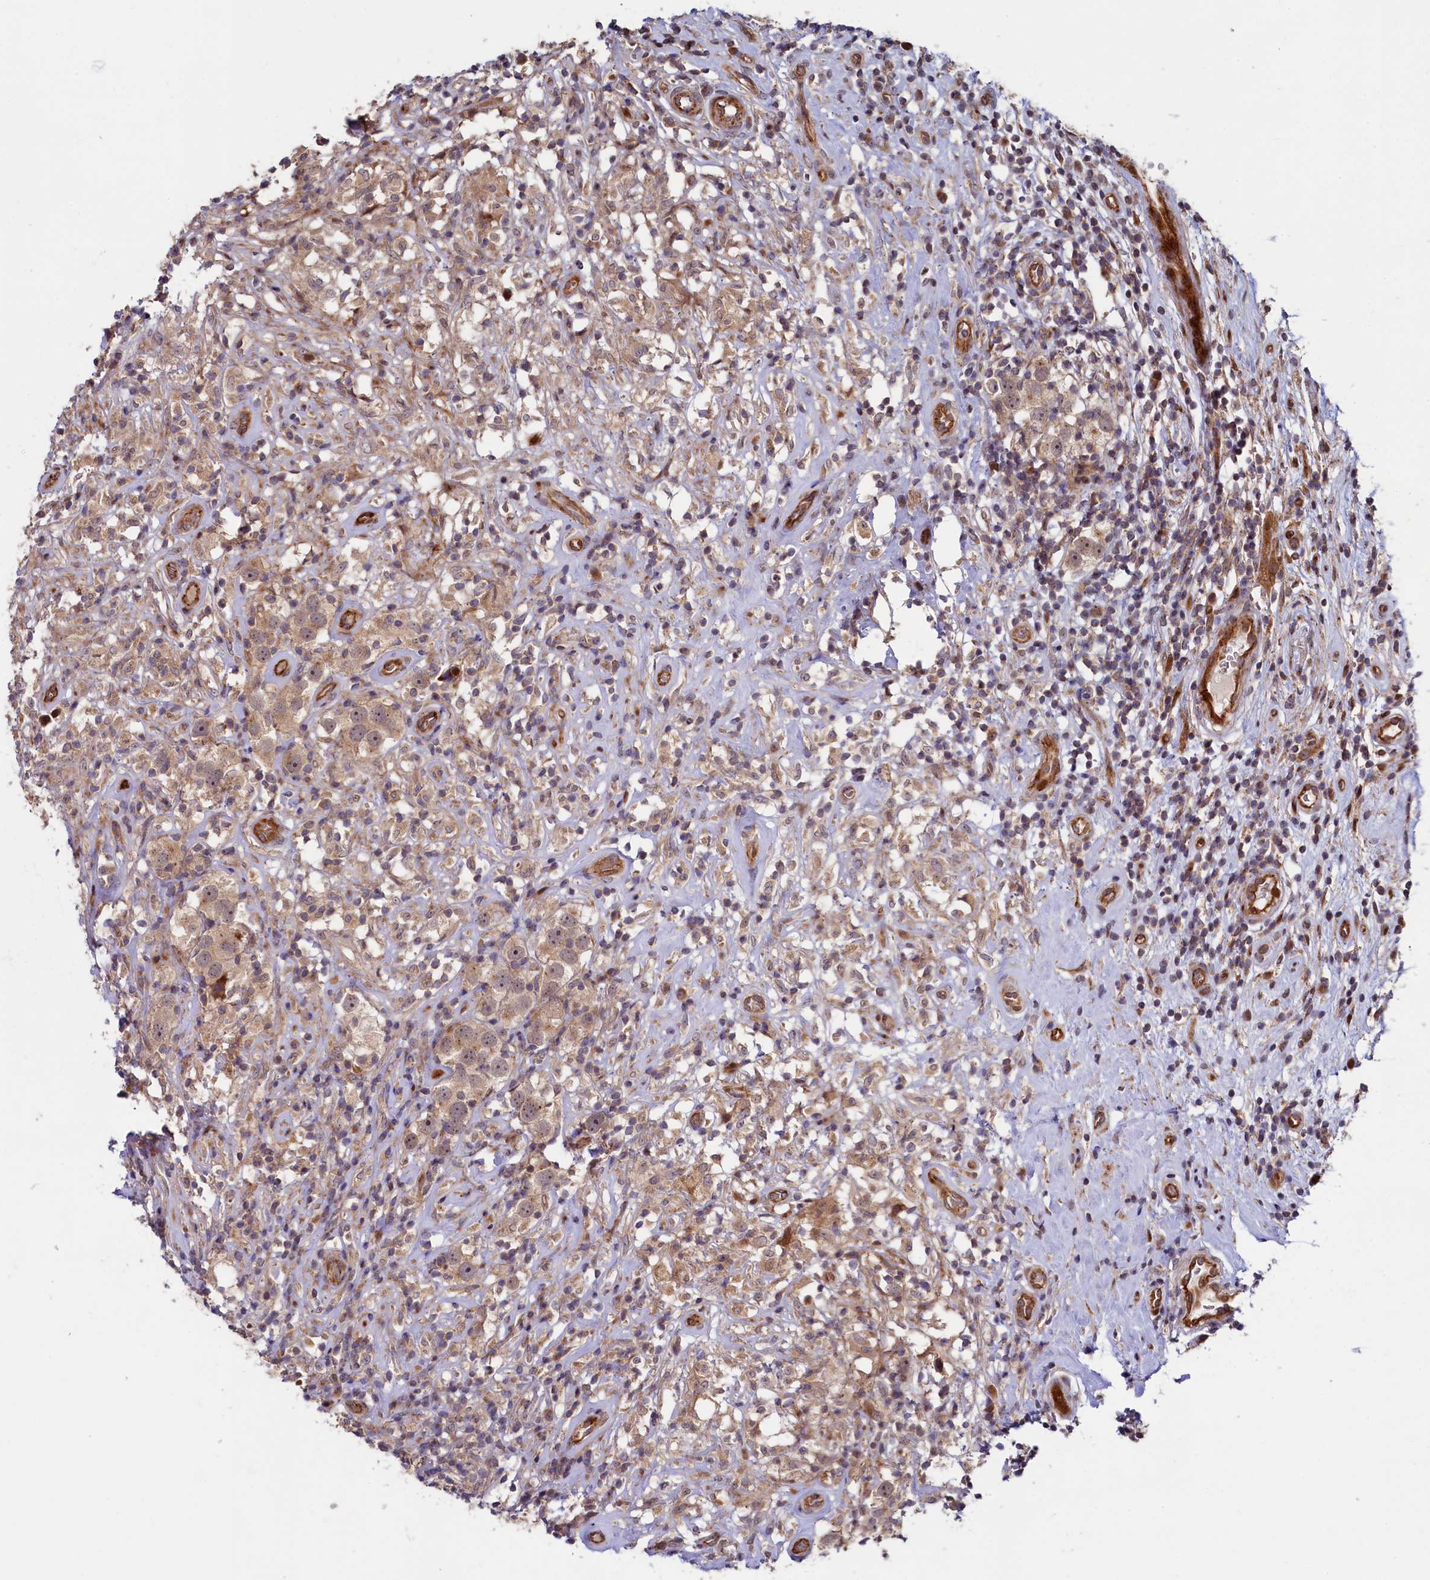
{"staining": {"intensity": "moderate", "quantity": ">75%", "location": "cytoplasmic/membranous,nuclear"}, "tissue": "testis cancer", "cell_type": "Tumor cells", "image_type": "cancer", "snomed": [{"axis": "morphology", "description": "Seminoma, NOS"}, {"axis": "topography", "description": "Testis"}], "caption": "Moderate cytoplasmic/membranous and nuclear protein staining is identified in about >75% of tumor cells in testis cancer.", "gene": "PIK3C3", "patient": {"sex": "male", "age": 49}}